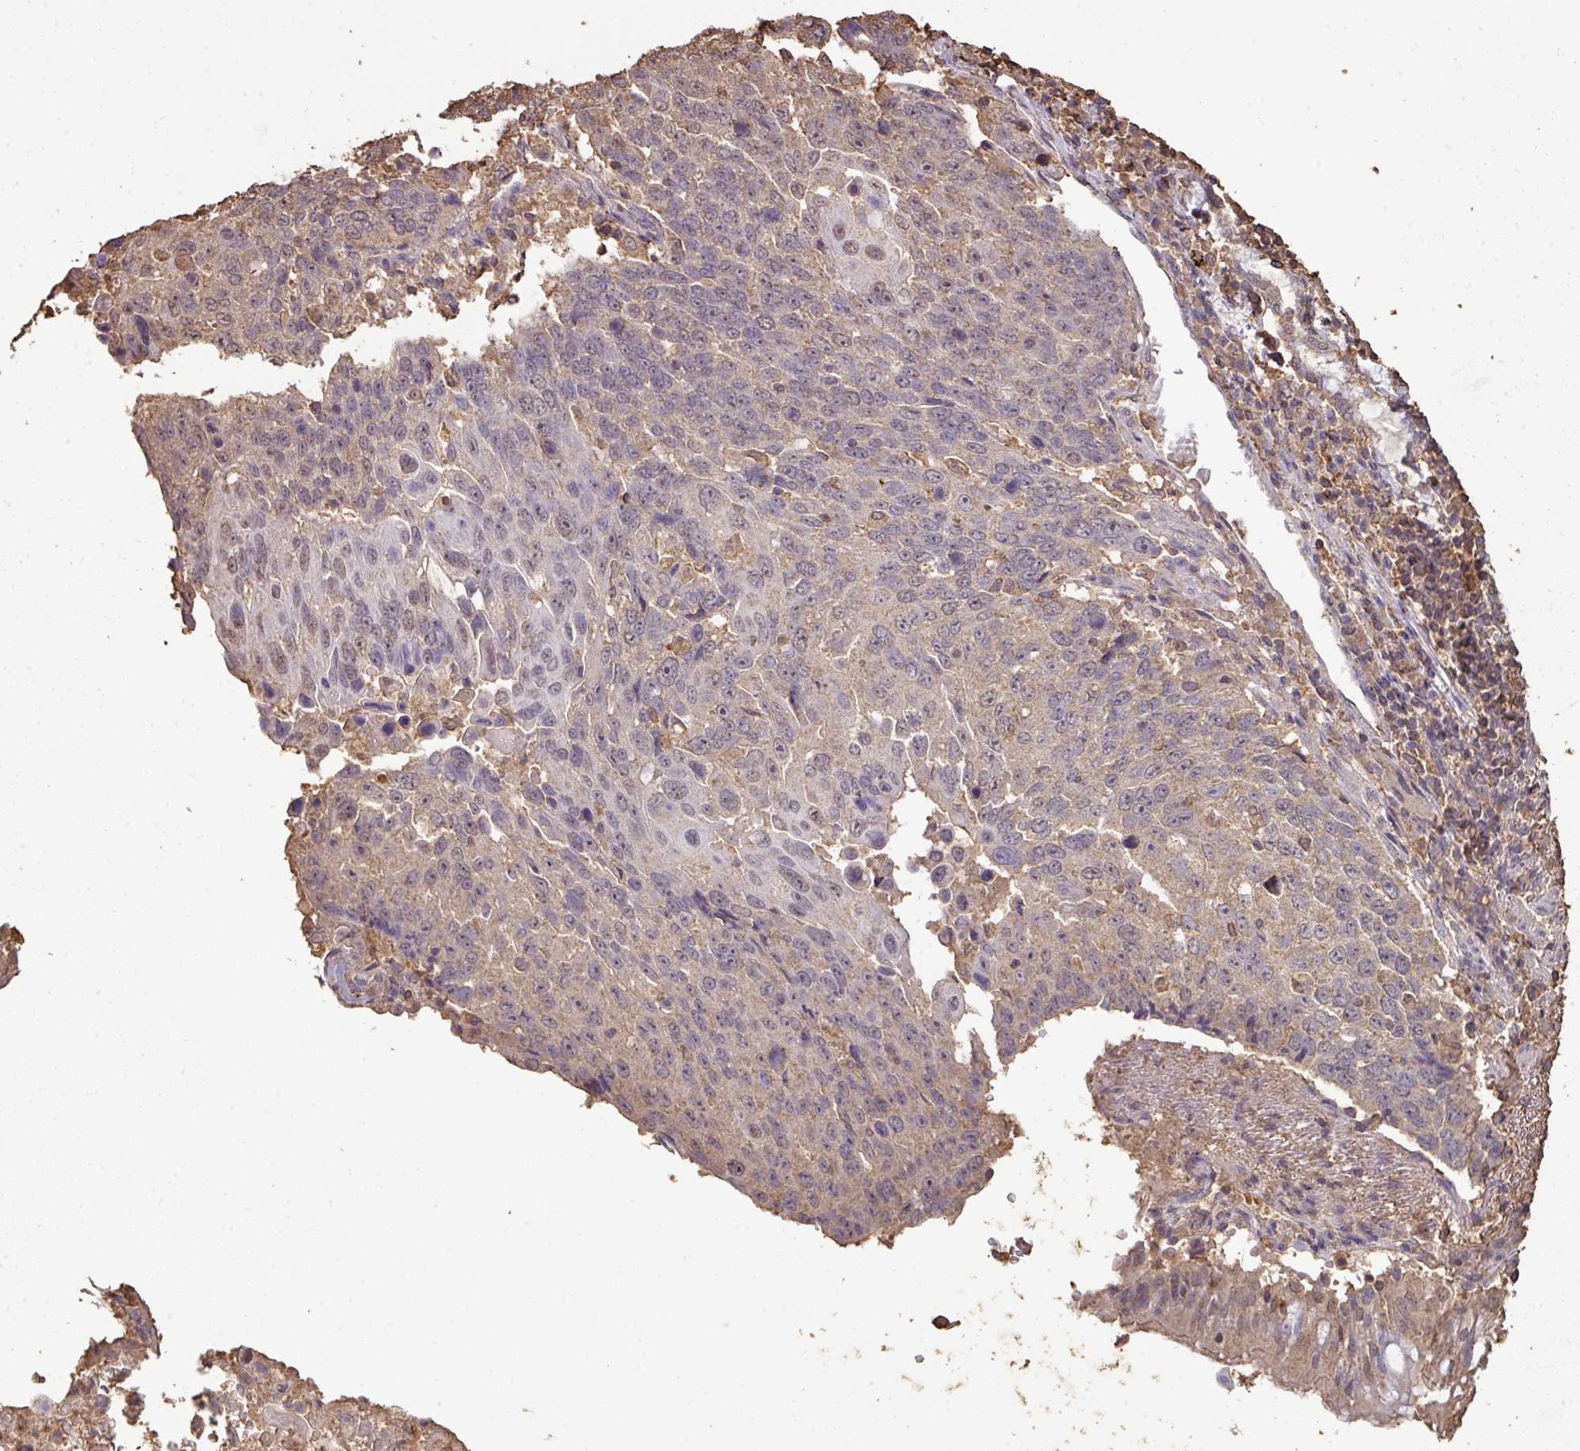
{"staining": {"intensity": "weak", "quantity": "<25%", "location": "cytoplasmic/membranous,nuclear"}, "tissue": "lung cancer", "cell_type": "Tumor cells", "image_type": "cancer", "snomed": [{"axis": "morphology", "description": "Squamous cell carcinoma, NOS"}, {"axis": "topography", "description": "Lung"}], "caption": "Immunohistochemistry of lung squamous cell carcinoma demonstrates no staining in tumor cells.", "gene": "ATAT1", "patient": {"sex": "male", "age": 66}}